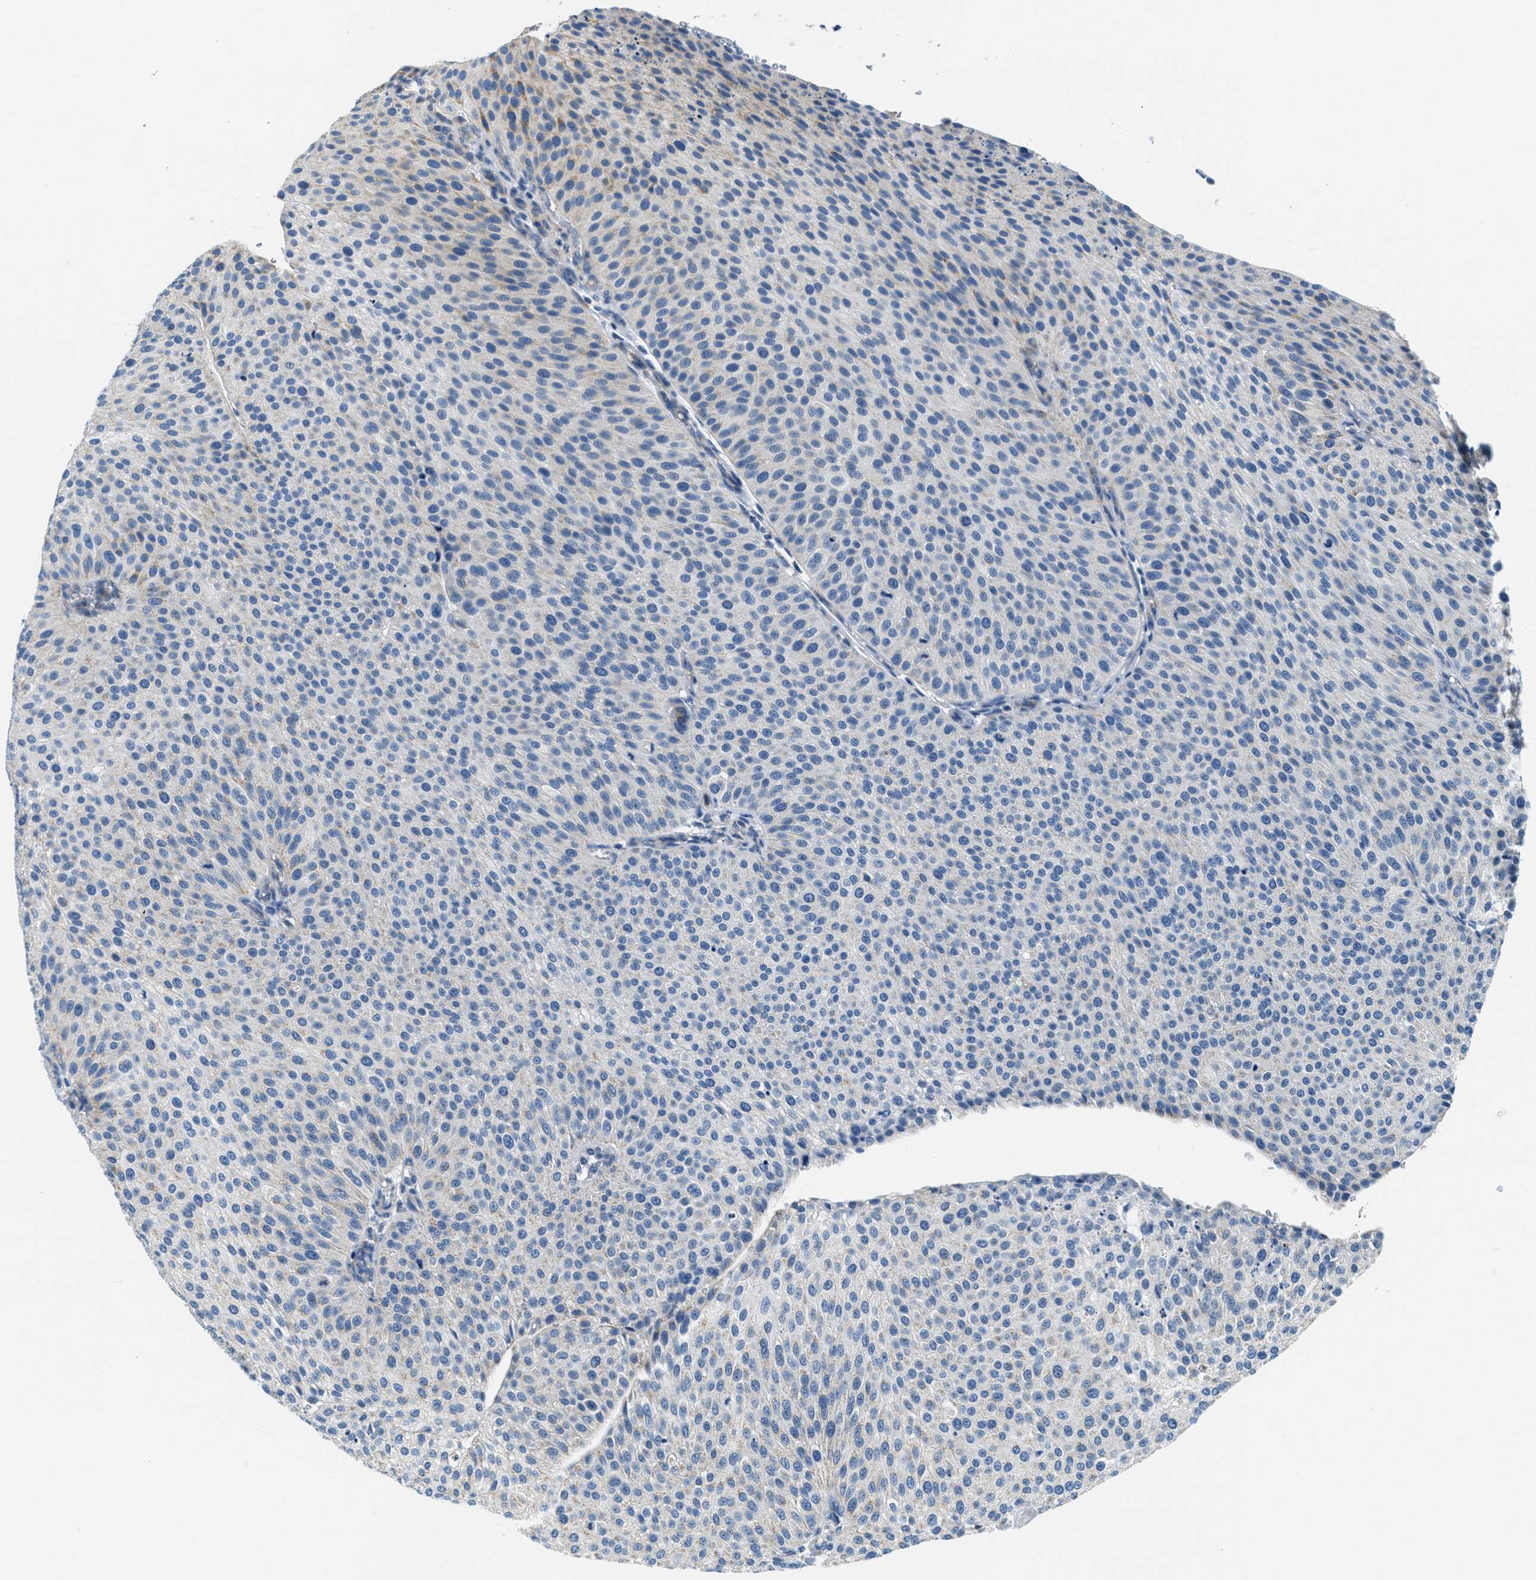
{"staining": {"intensity": "weak", "quantity": "<25%", "location": "cytoplasmic/membranous"}, "tissue": "urothelial cancer", "cell_type": "Tumor cells", "image_type": "cancer", "snomed": [{"axis": "morphology", "description": "Urothelial carcinoma, Low grade"}, {"axis": "topography", "description": "Smooth muscle"}, {"axis": "topography", "description": "Urinary bladder"}], "caption": "The micrograph shows no staining of tumor cells in low-grade urothelial carcinoma.", "gene": "CA4", "patient": {"sex": "male", "age": 60}}